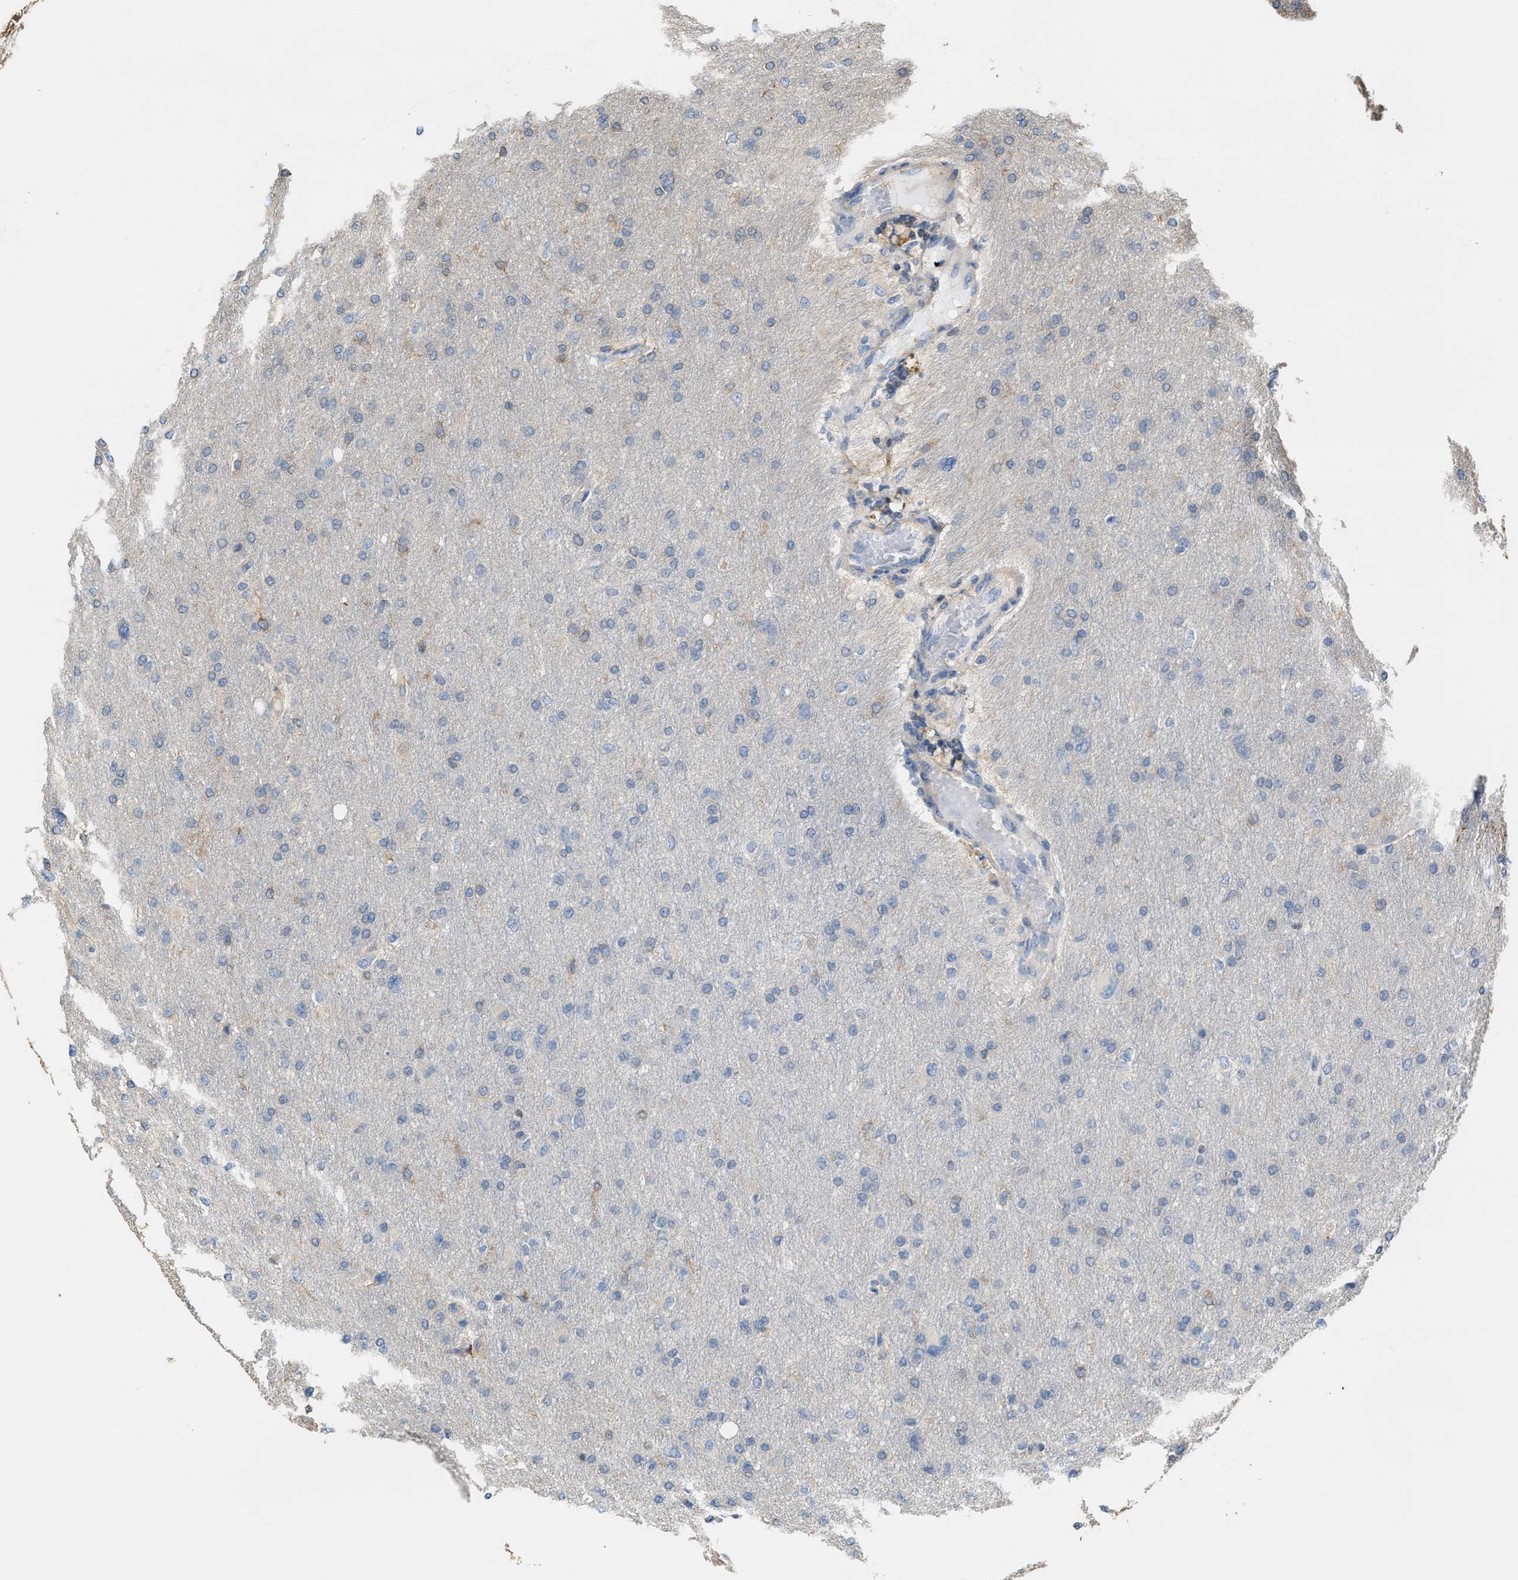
{"staining": {"intensity": "negative", "quantity": "none", "location": "none"}, "tissue": "glioma", "cell_type": "Tumor cells", "image_type": "cancer", "snomed": [{"axis": "morphology", "description": "Glioma, malignant, High grade"}, {"axis": "topography", "description": "Cerebral cortex"}], "caption": "Malignant glioma (high-grade) was stained to show a protein in brown. There is no significant staining in tumor cells. (Immunohistochemistry, brightfield microscopy, high magnification).", "gene": "ATIC", "patient": {"sex": "female", "age": 36}}